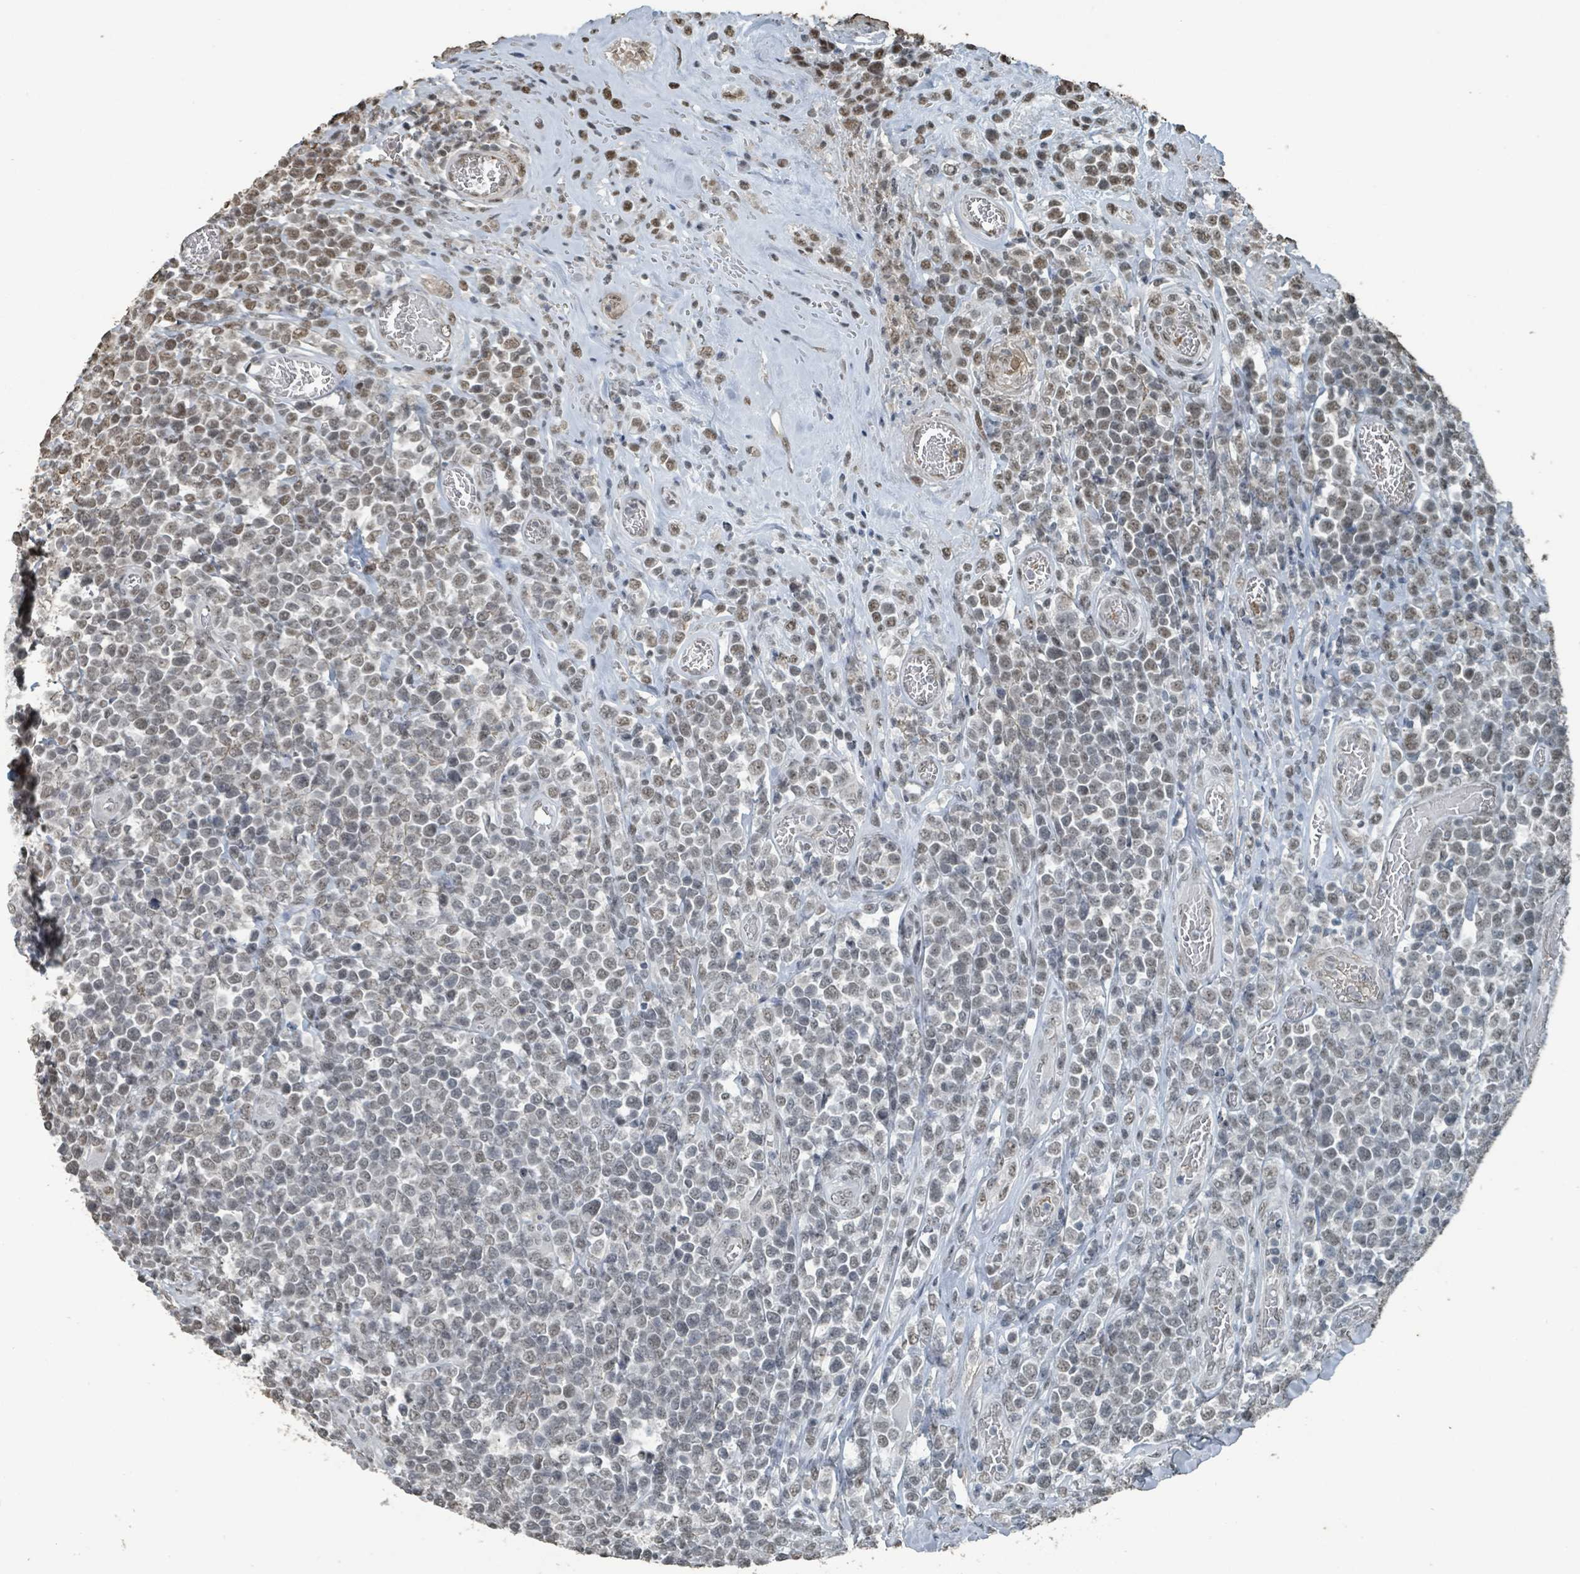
{"staining": {"intensity": "weak", "quantity": "25%-75%", "location": "nuclear"}, "tissue": "lymphoma", "cell_type": "Tumor cells", "image_type": "cancer", "snomed": [{"axis": "morphology", "description": "Malignant lymphoma, non-Hodgkin's type, High grade"}, {"axis": "topography", "description": "Soft tissue"}], "caption": "Immunohistochemical staining of malignant lymphoma, non-Hodgkin's type (high-grade) reveals low levels of weak nuclear protein positivity in about 25%-75% of tumor cells.", "gene": "PHIP", "patient": {"sex": "female", "age": 56}}